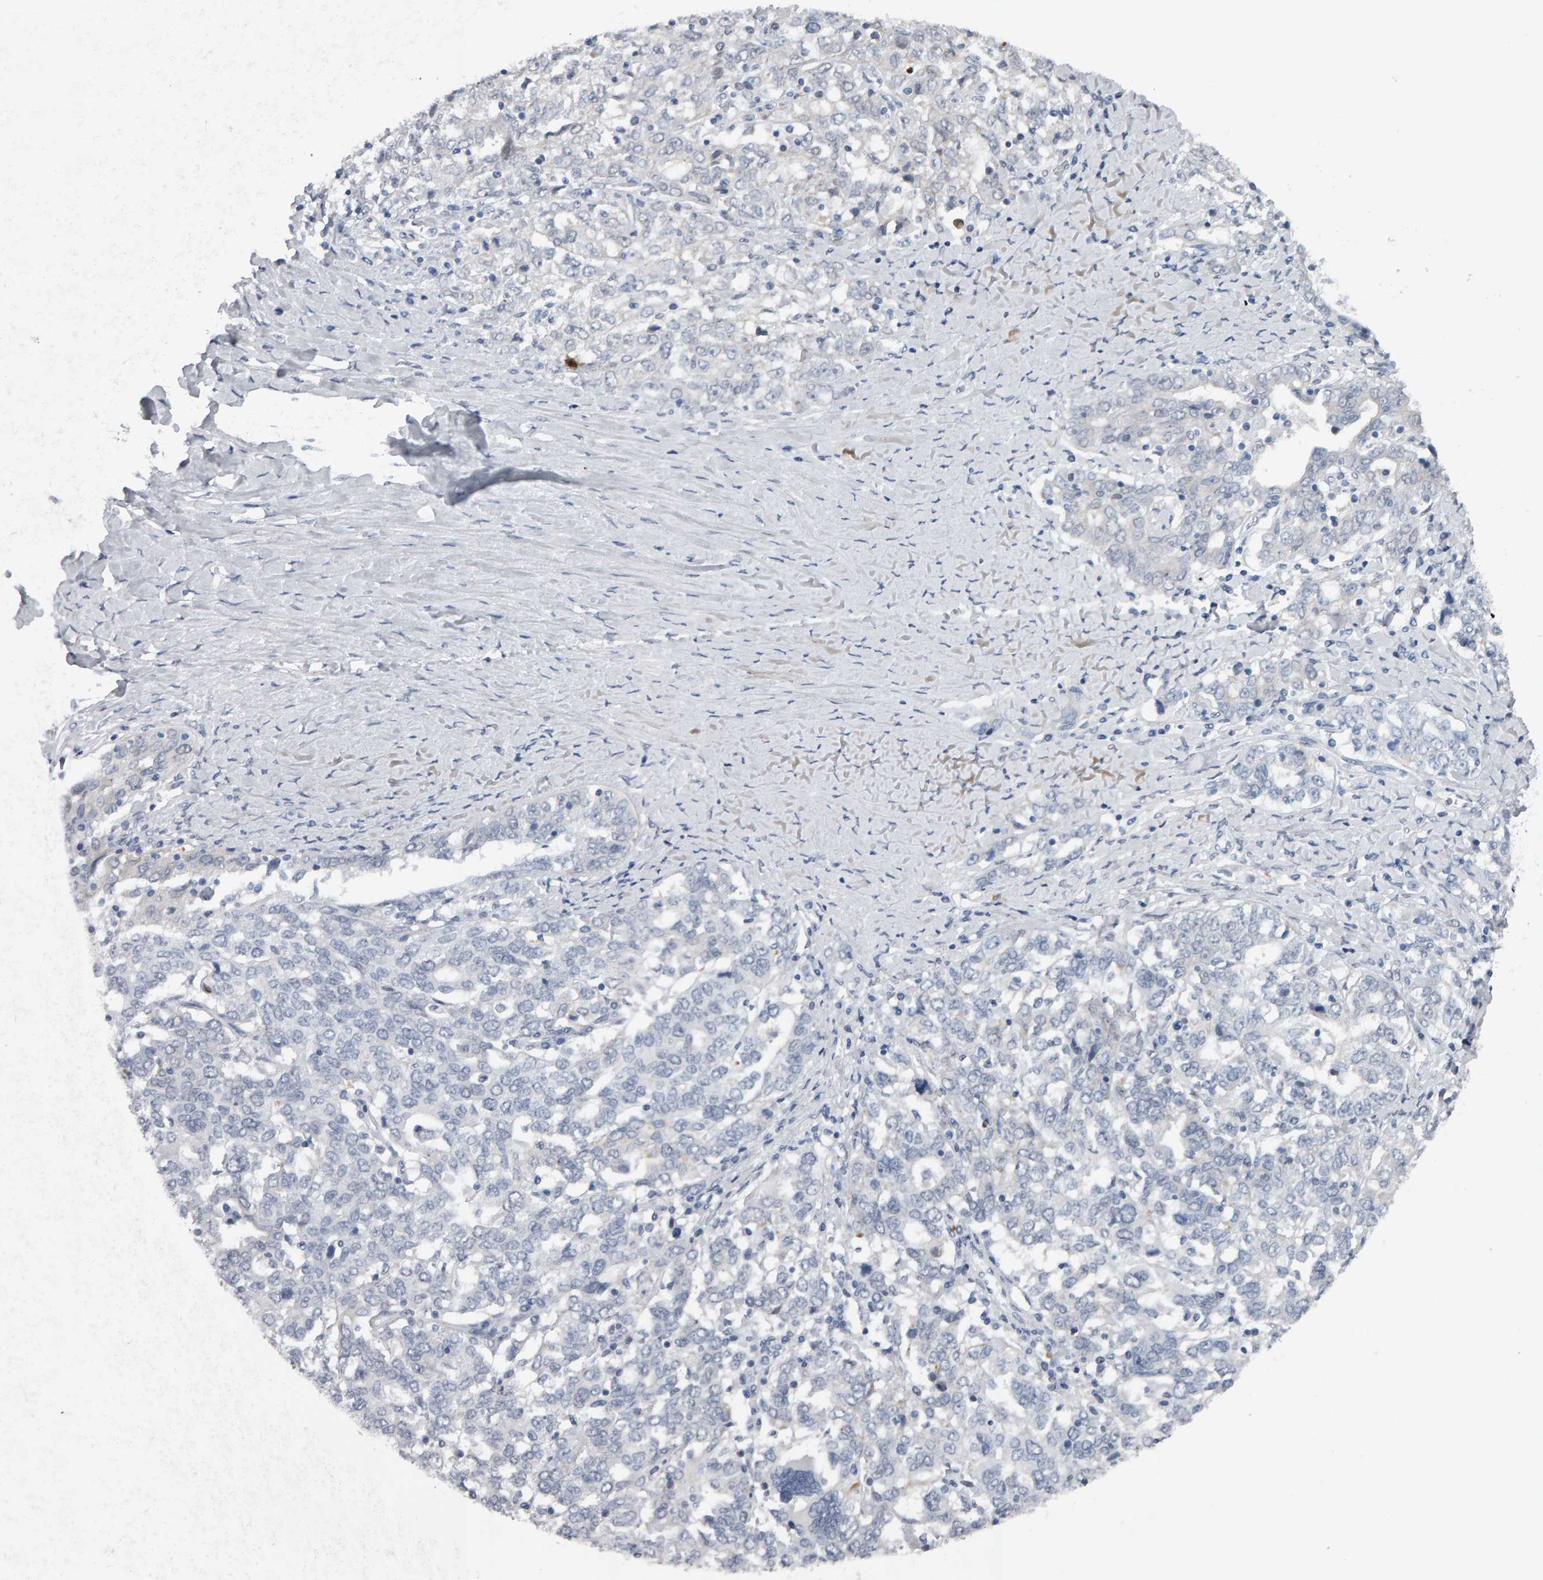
{"staining": {"intensity": "negative", "quantity": "none", "location": "none"}, "tissue": "ovarian cancer", "cell_type": "Tumor cells", "image_type": "cancer", "snomed": [{"axis": "morphology", "description": "Carcinoma, endometroid"}, {"axis": "topography", "description": "Ovary"}], "caption": "This is an immunohistochemistry micrograph of endometroid carcinoma (ovarian). There is no expression in tumor cells.", "gene": "IPO8", "patient": {"sex": "female", "age": 62}}